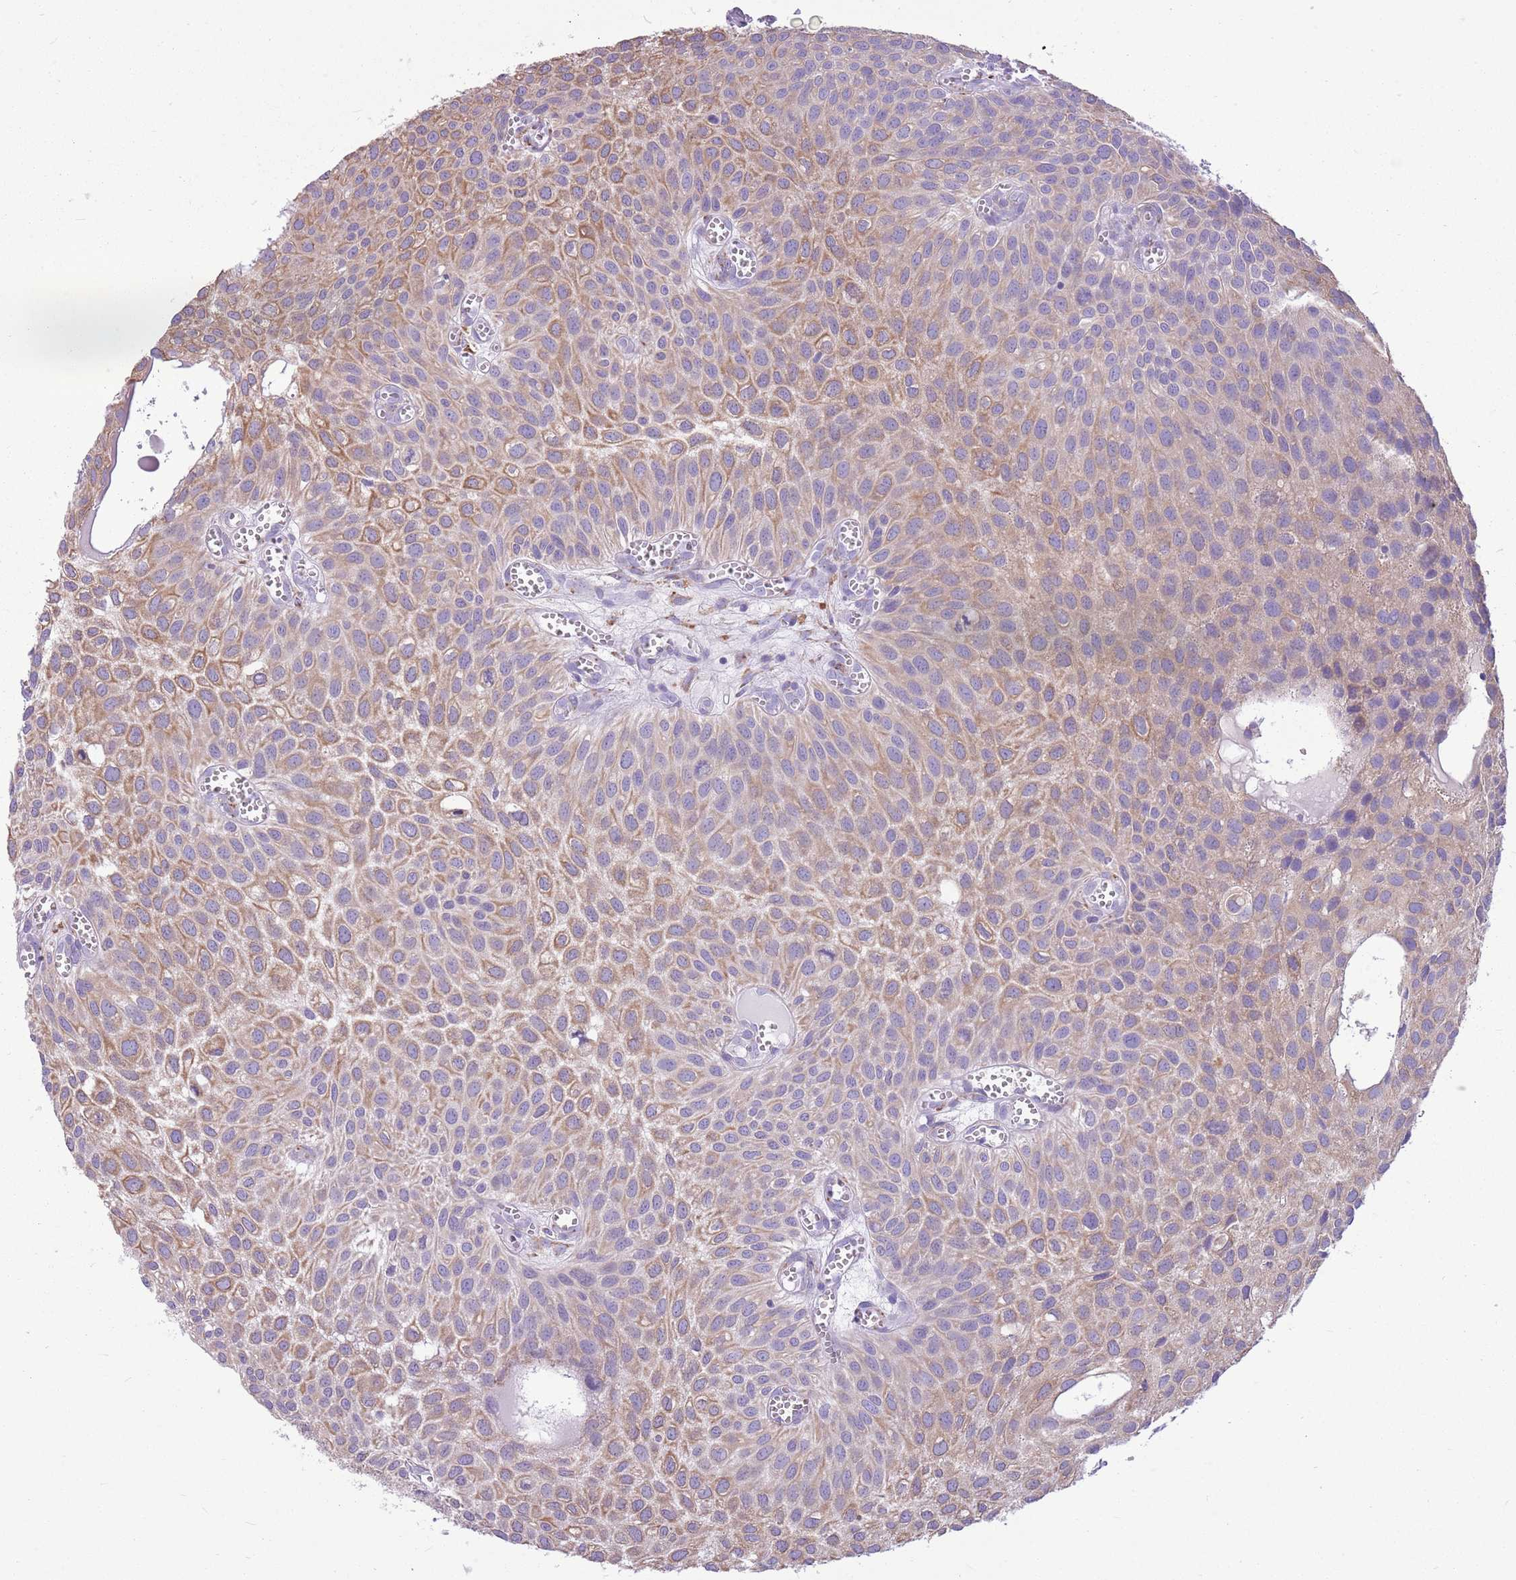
{"staining": {"intensity": "weak", "quantity": ">75%", "location": "cytoplasmic/membranous"}, "tissue": "urothelial cancer", "cell_type": "Tumor cells", "image_type": "cancer", "snomed": [{"axis": "morphology", "description": "Urothelial carcinoma, Low grade"}, {"axis": "topography", "description": "Urinary bladder"}], "caption": "Low-grade urothelial carcinoma stained for a protein reveals weak cytoplasmic/membranous positivity in tumor cells. (DAB = brown stain, brightfield microscopy at high magnification).", "gene": "KCTD19", "patient": {"sex": "male", "age": 88}}